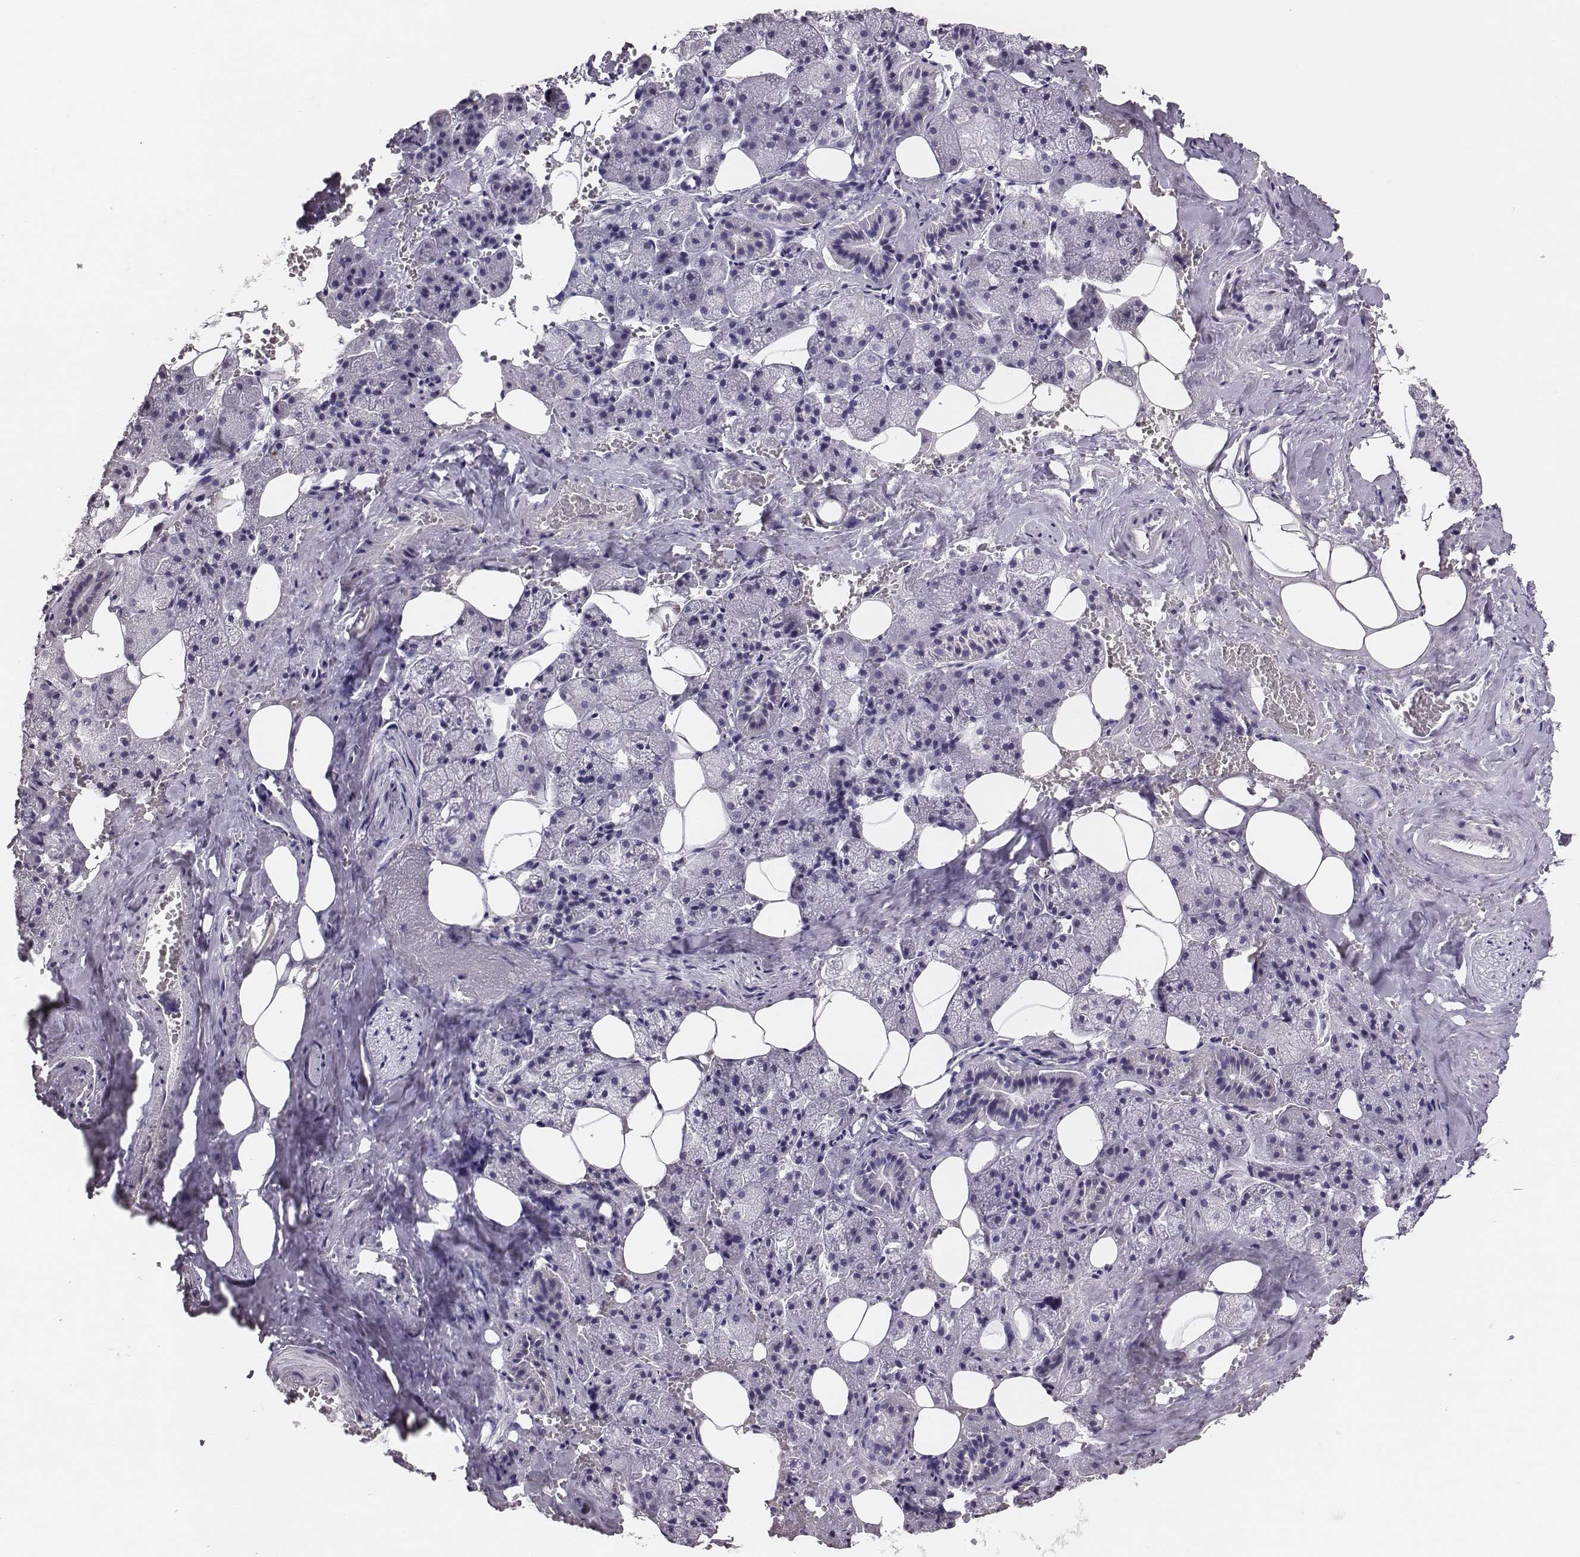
{"staining": {"intensity": "negative", "quantity": "none", "location": "none"}, "tissue": "salivary gland", "cell_type": "Glandular cells", "image_type": "normal", "snomed": [{"axis": "morphology", "description": "Normal tissue, NOS"}, {"axis": "topography", "description": "Salivary gland"}], "caption": "Image shows no protein staining in glandular cells of benign salivary gland.", "gene": "H1", "patient": {"sex": "male", "age": 38}}